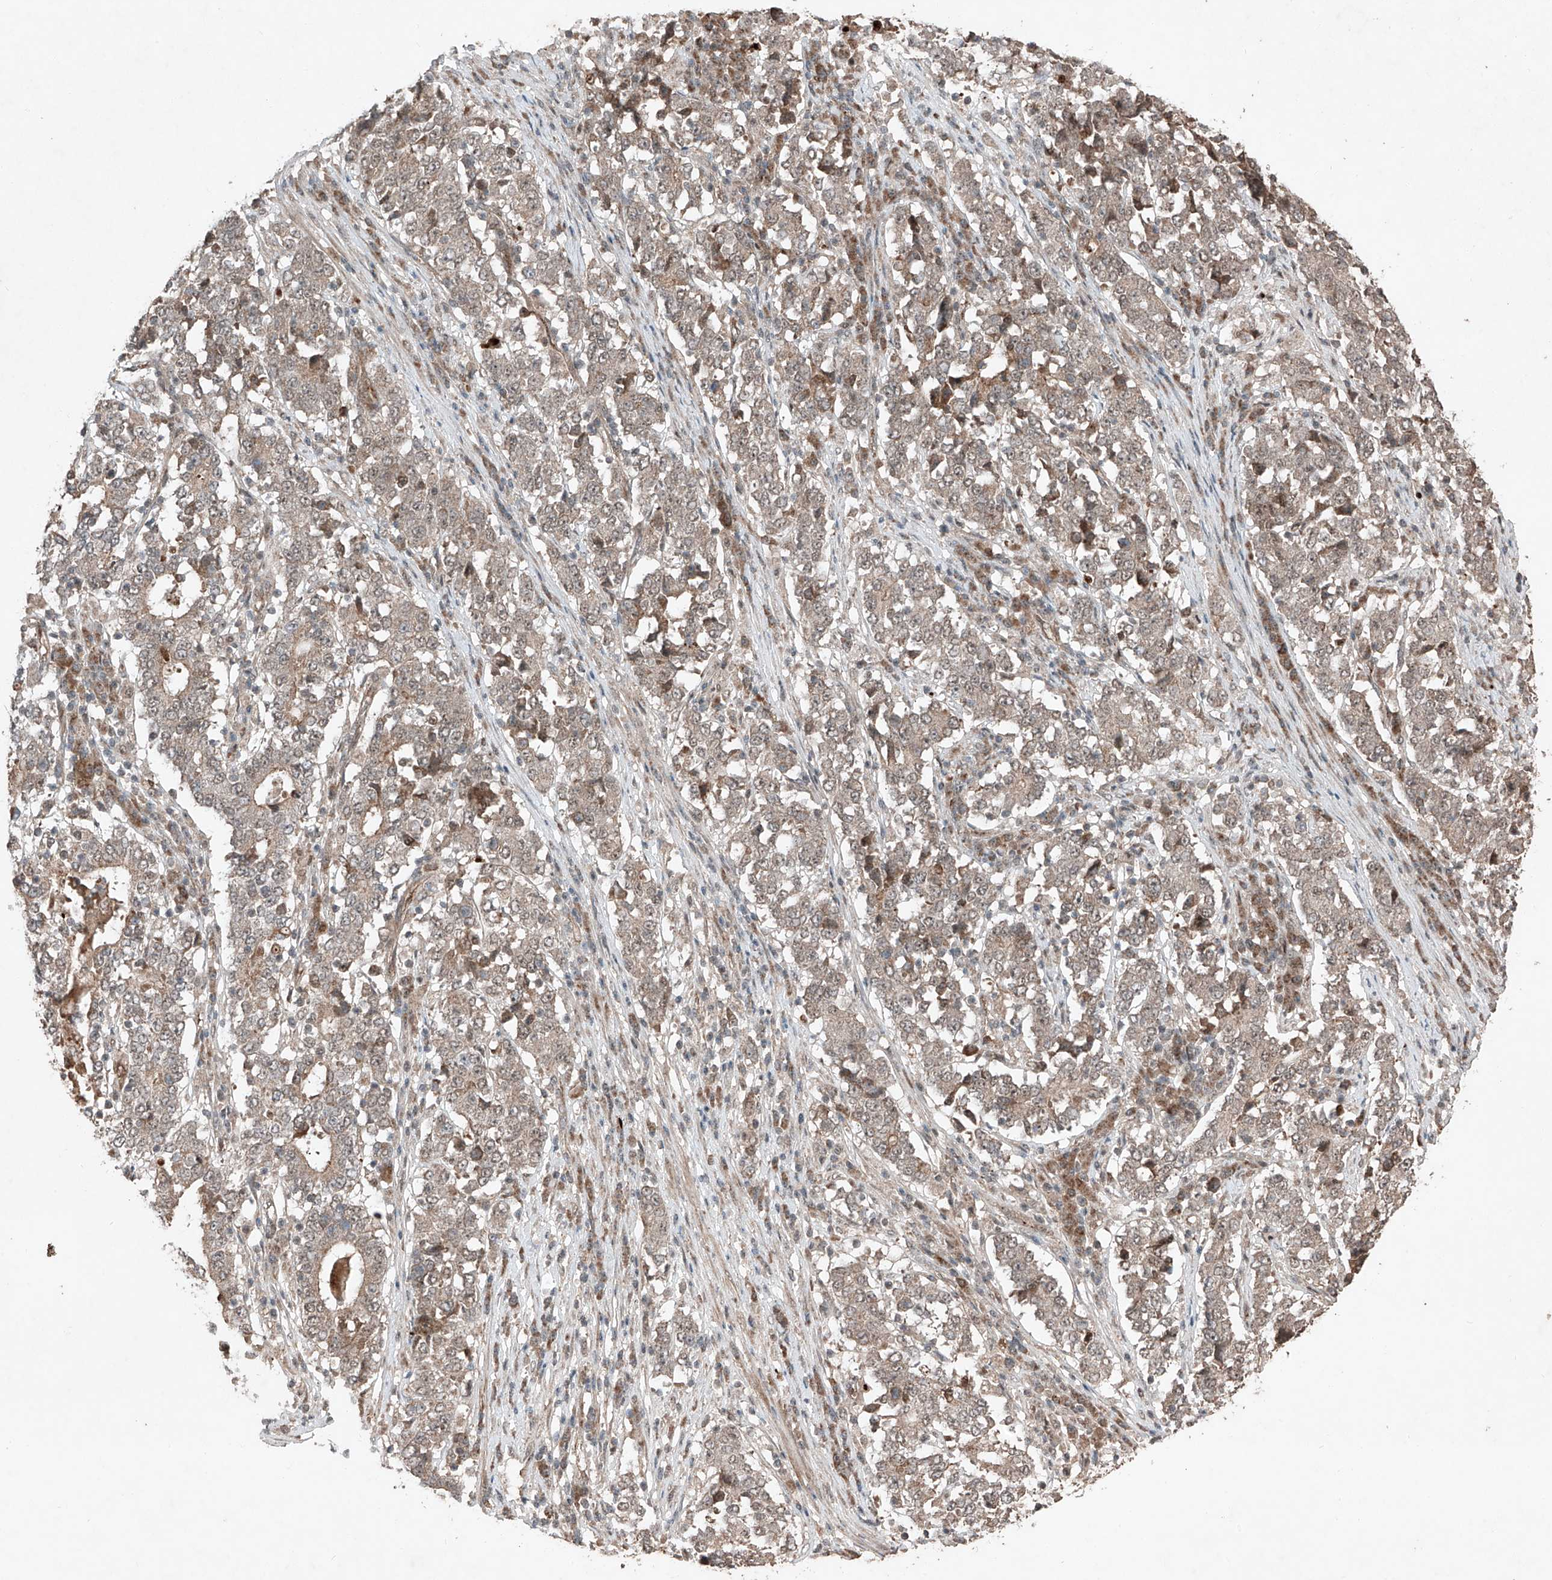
{"staining": {"intensity": "weak", "quantity": "25%-75%", "location": "cytoplasmic/membranous"}, "tissue": "stomach cancer", "cell_type": "Tumor cells", "image_type": "cancer", "snomed": [{"axis": "morphology", "description": "Adenocarcinoma, NOS"}, {"axis": "topography", "description": "Stomach"}], "caption": "Human stomach cancer stained for a protein (brown) demonstrates weak cytoplasmic/membranous positive staining in approximately 25%-75% of tumor cells.", "gene": "ZNF620", "patient": {"sex": "male", "age": 59}}